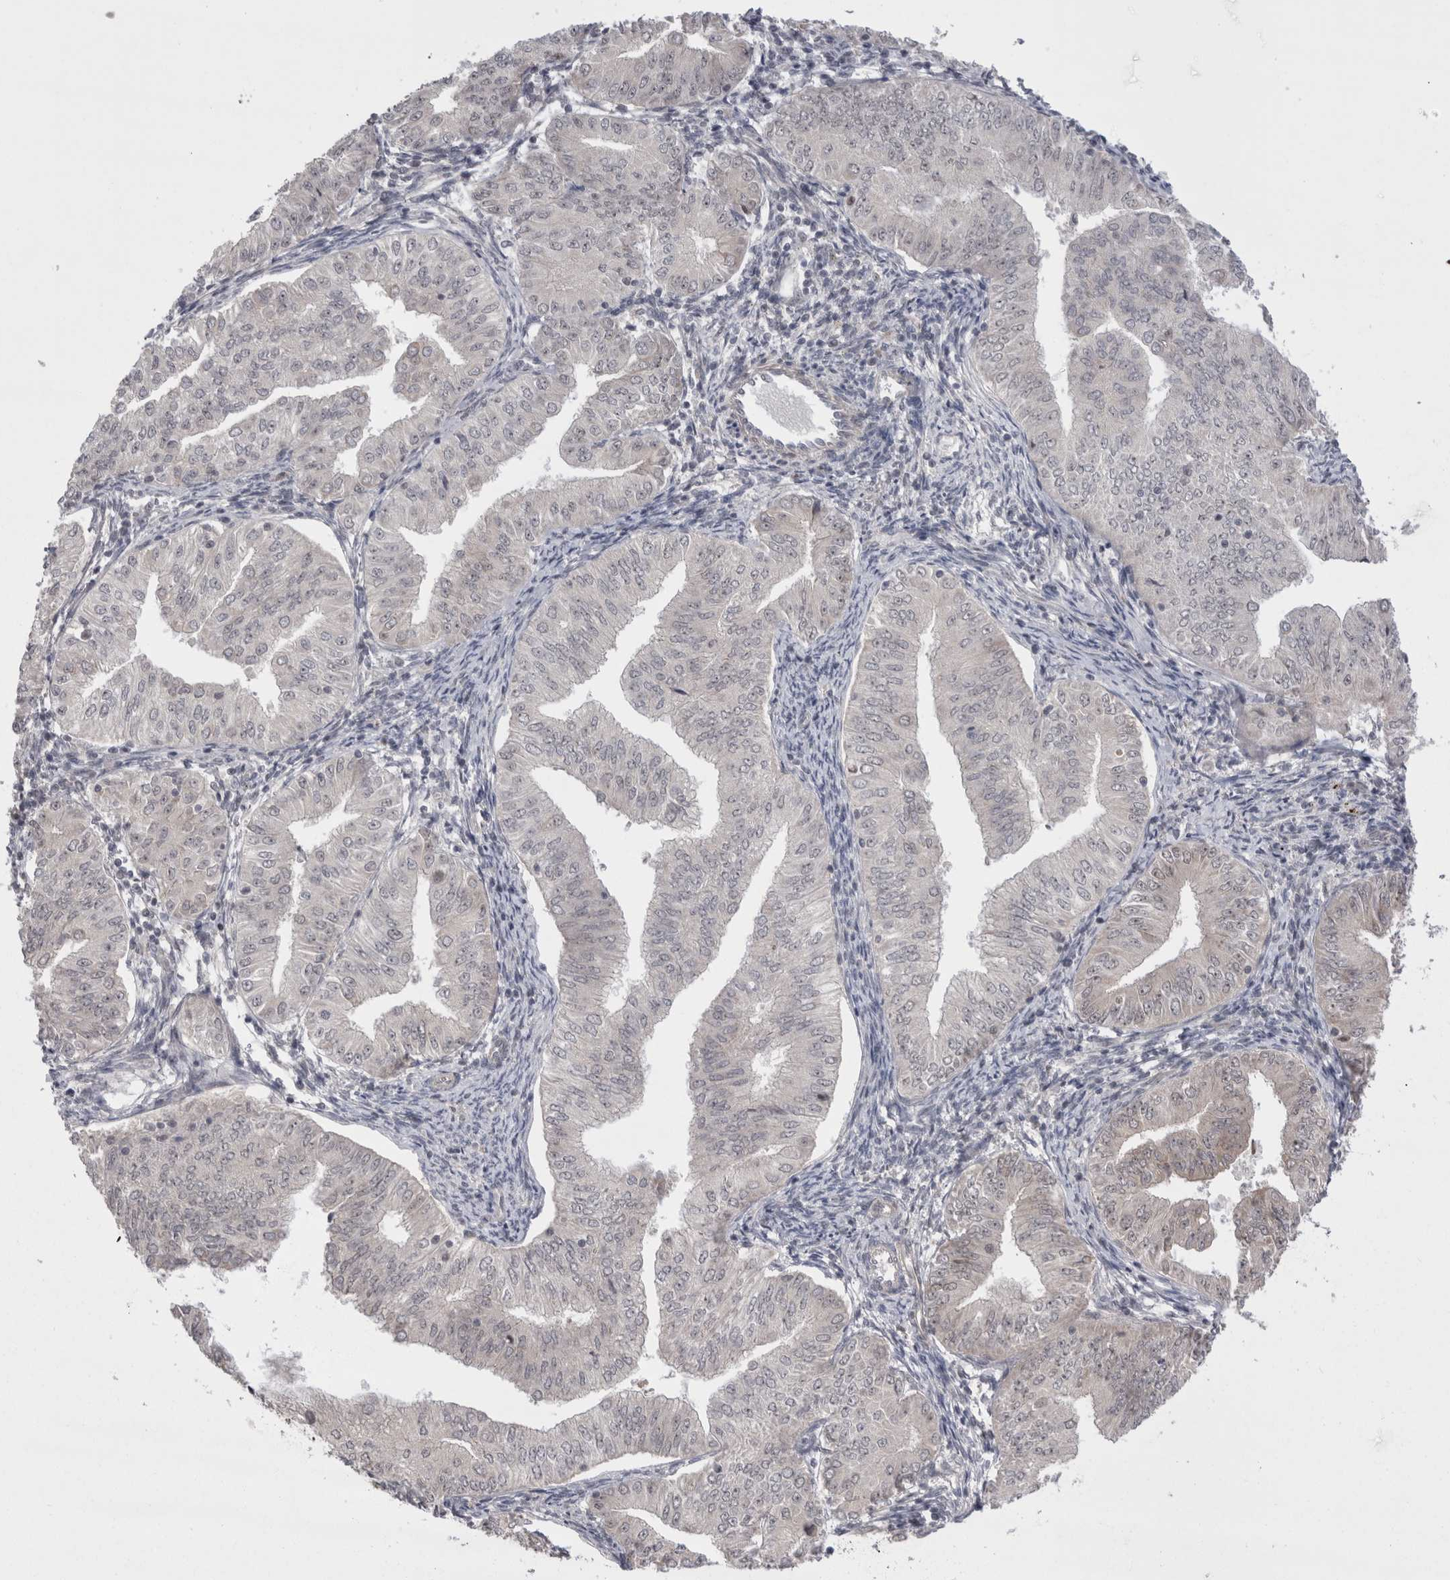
{"staining": {"intensity": "negative", "quantity": "none", "location": "none"}, "tissue": "endometrial cancer", "cell_type": "Tumor cells", "image_type": "cancer", "snomed": [{"axis": "morphology", "description": "Normal tissue, NOS"}, {"axis": "morphology", "description": "Adenocarcinoma, NOS"}, {"axis": "topography", "description": "Endometrium"}], "caption": "IHC histopathology image of human endometrial adenocarcinoma stained for a protein (brown), which exhibits no positivity in tumor cells.", "gene": "EXOSC4", "patient": {"sex": "female", "age": 53}}